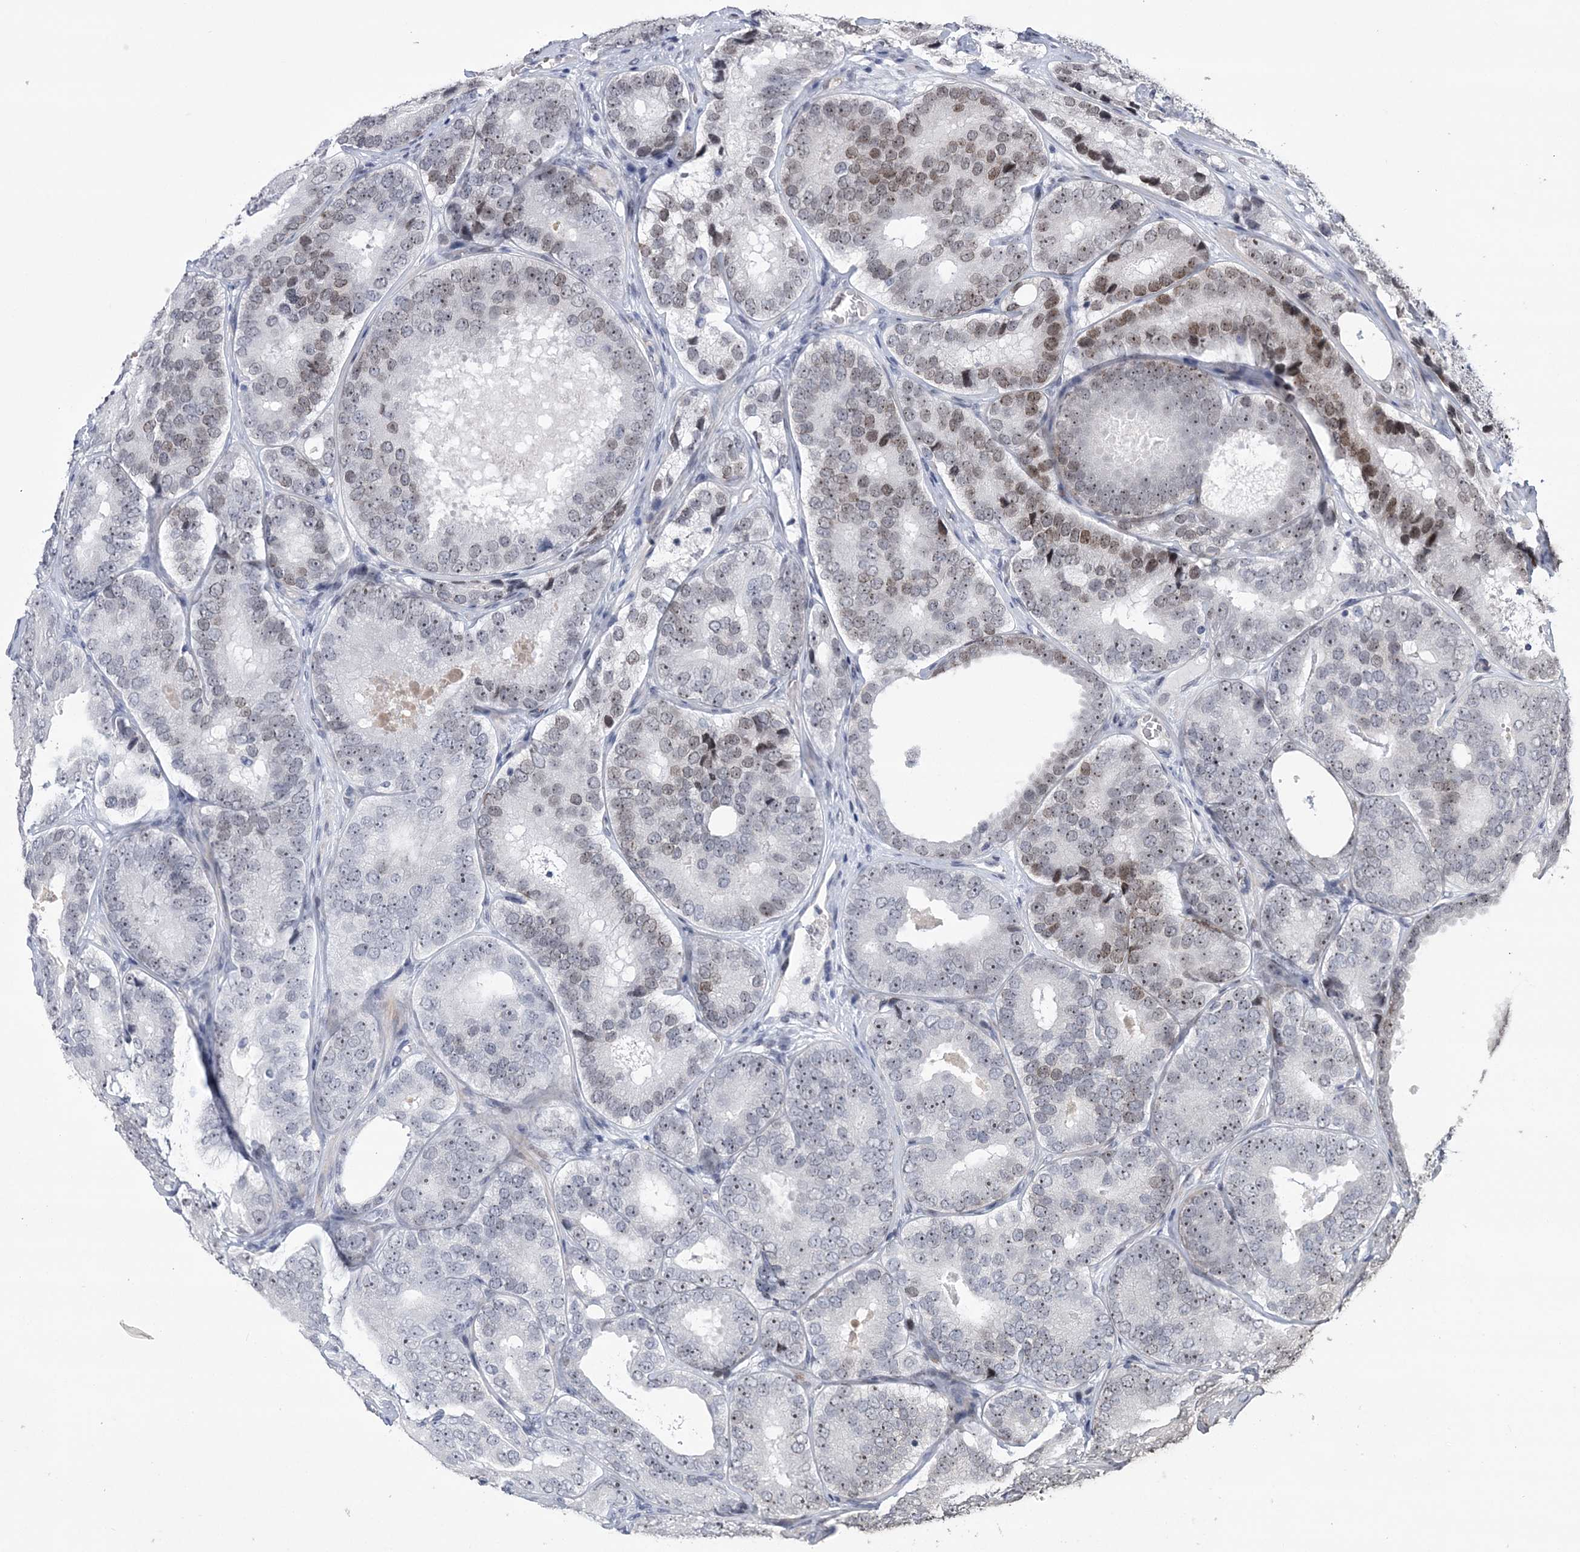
{"staining": {"intensity": "moderate", "quantity": "25%-75%", "location": "nuclear"}, "tissue": "prostate cancer", "cell_type": "Tumor cells", "image_type": "cancer", "snomed": [{"axis": "morphology", "description": "Adenocarcinoma, High grade"}, {"axis": "topography", "description": "Prostate"}], "caption": "Immunohistochemistry micrograph of human prostate cancer stained for a protein (brown), which reveals medium levels of moderate nuclear staining in approximately 25%-75% of tumor cells.", "gene": "HOMEZ", "patient": {"sex": "male", "age": 56}}